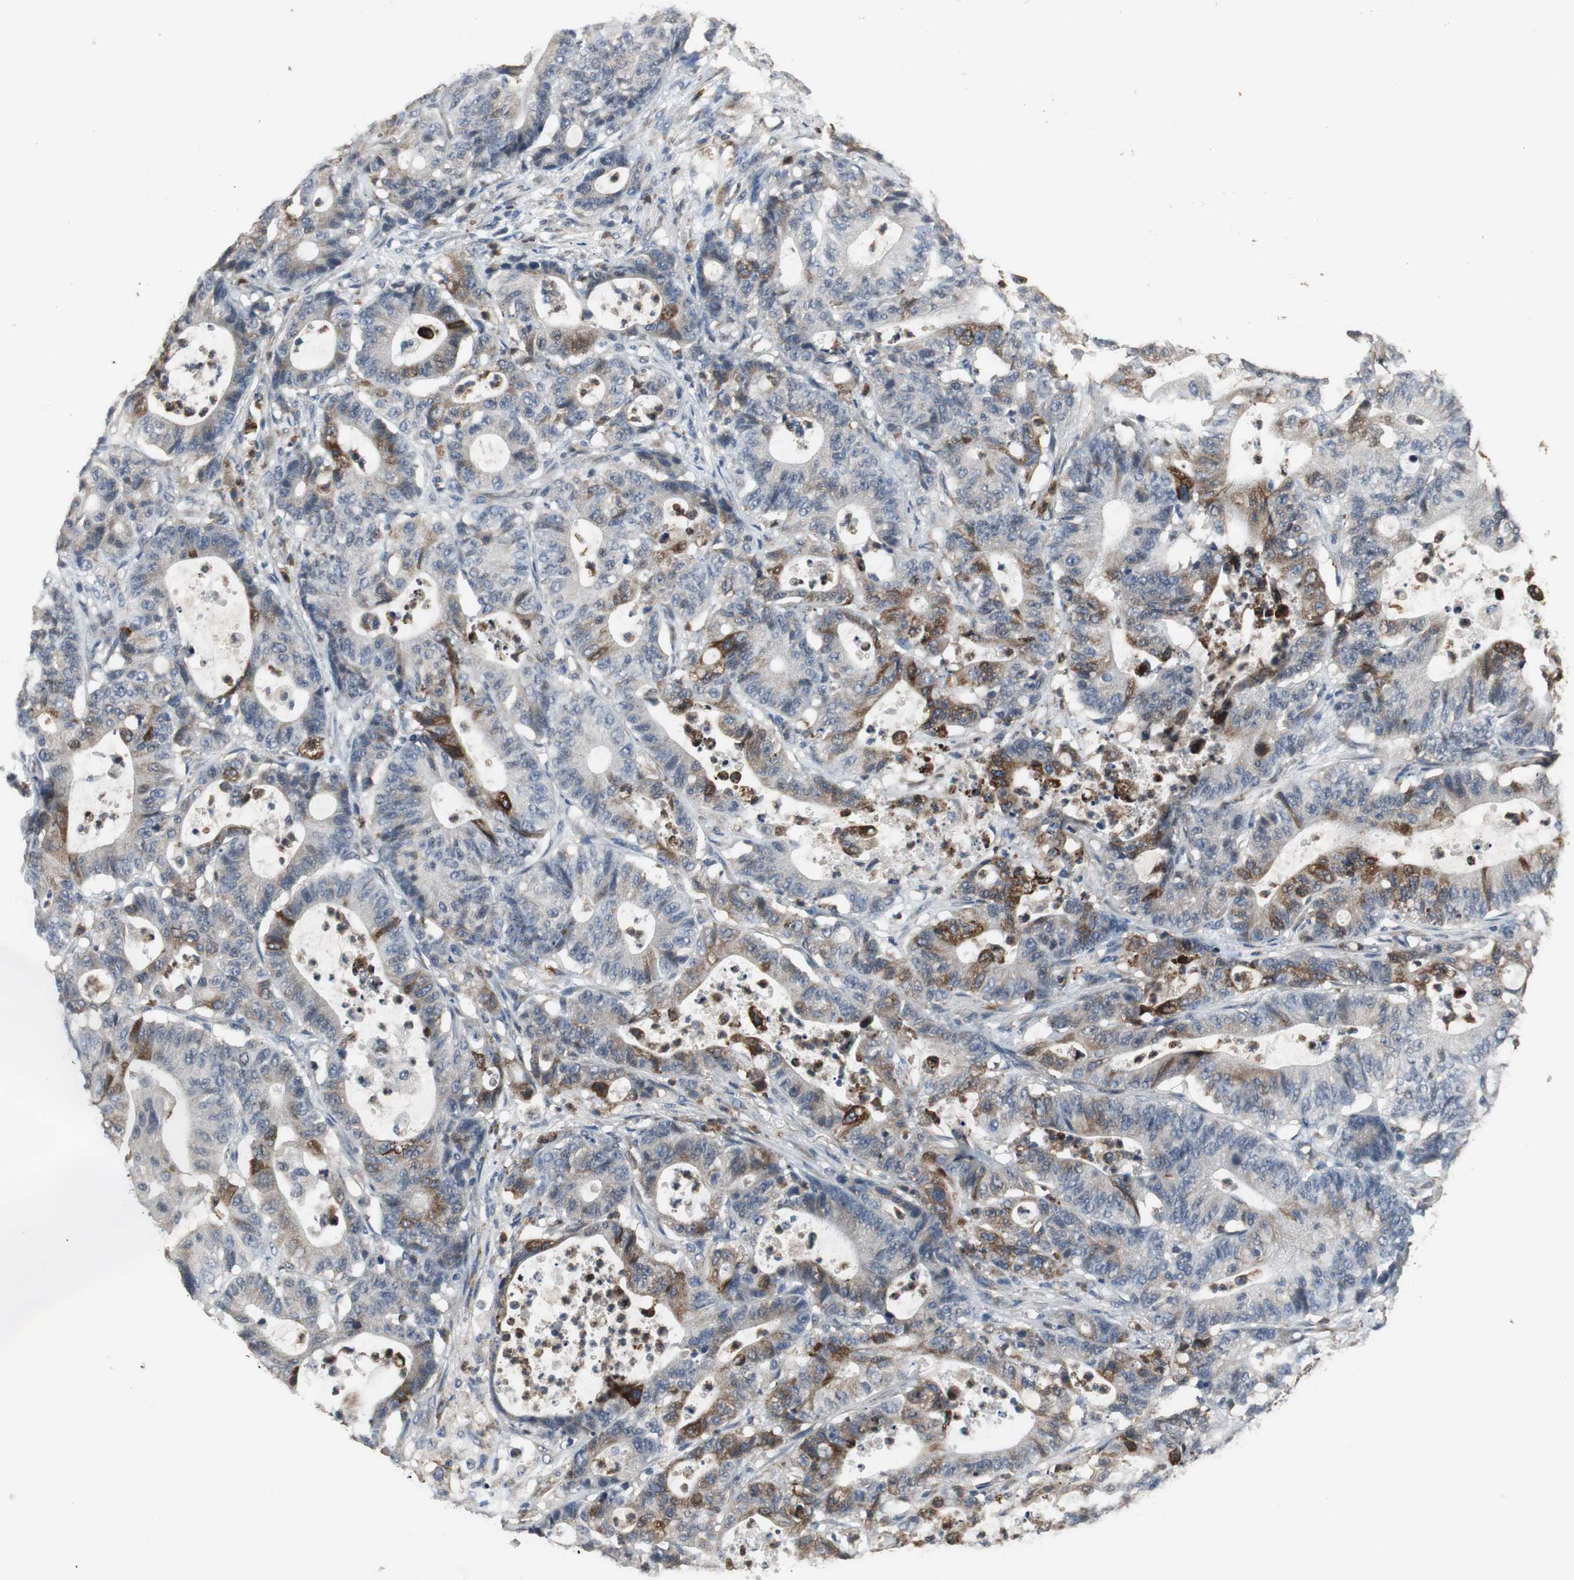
{"staining": {"intensity": "moderate", "quantity": "25%-75%", "location": "cytoplasmic/membranous"}, "tissue": "colorectal cancer", "cell_type": "Tumor cells", "image_type": "cancer", "snomed": [{"axis": "morphology", "description": "Adenocarcinoma, NOS"}, {"axis": "topography", "description": "Colon"}], "caption": "Colorectal cancer tissue exhibits moderate cytoplasmic/membranous positivity in about 25%-75% of tumor cells Nuclei are stained in blue.", "gene": "JTB", "patient": {"sex": "female", "age": 84}}